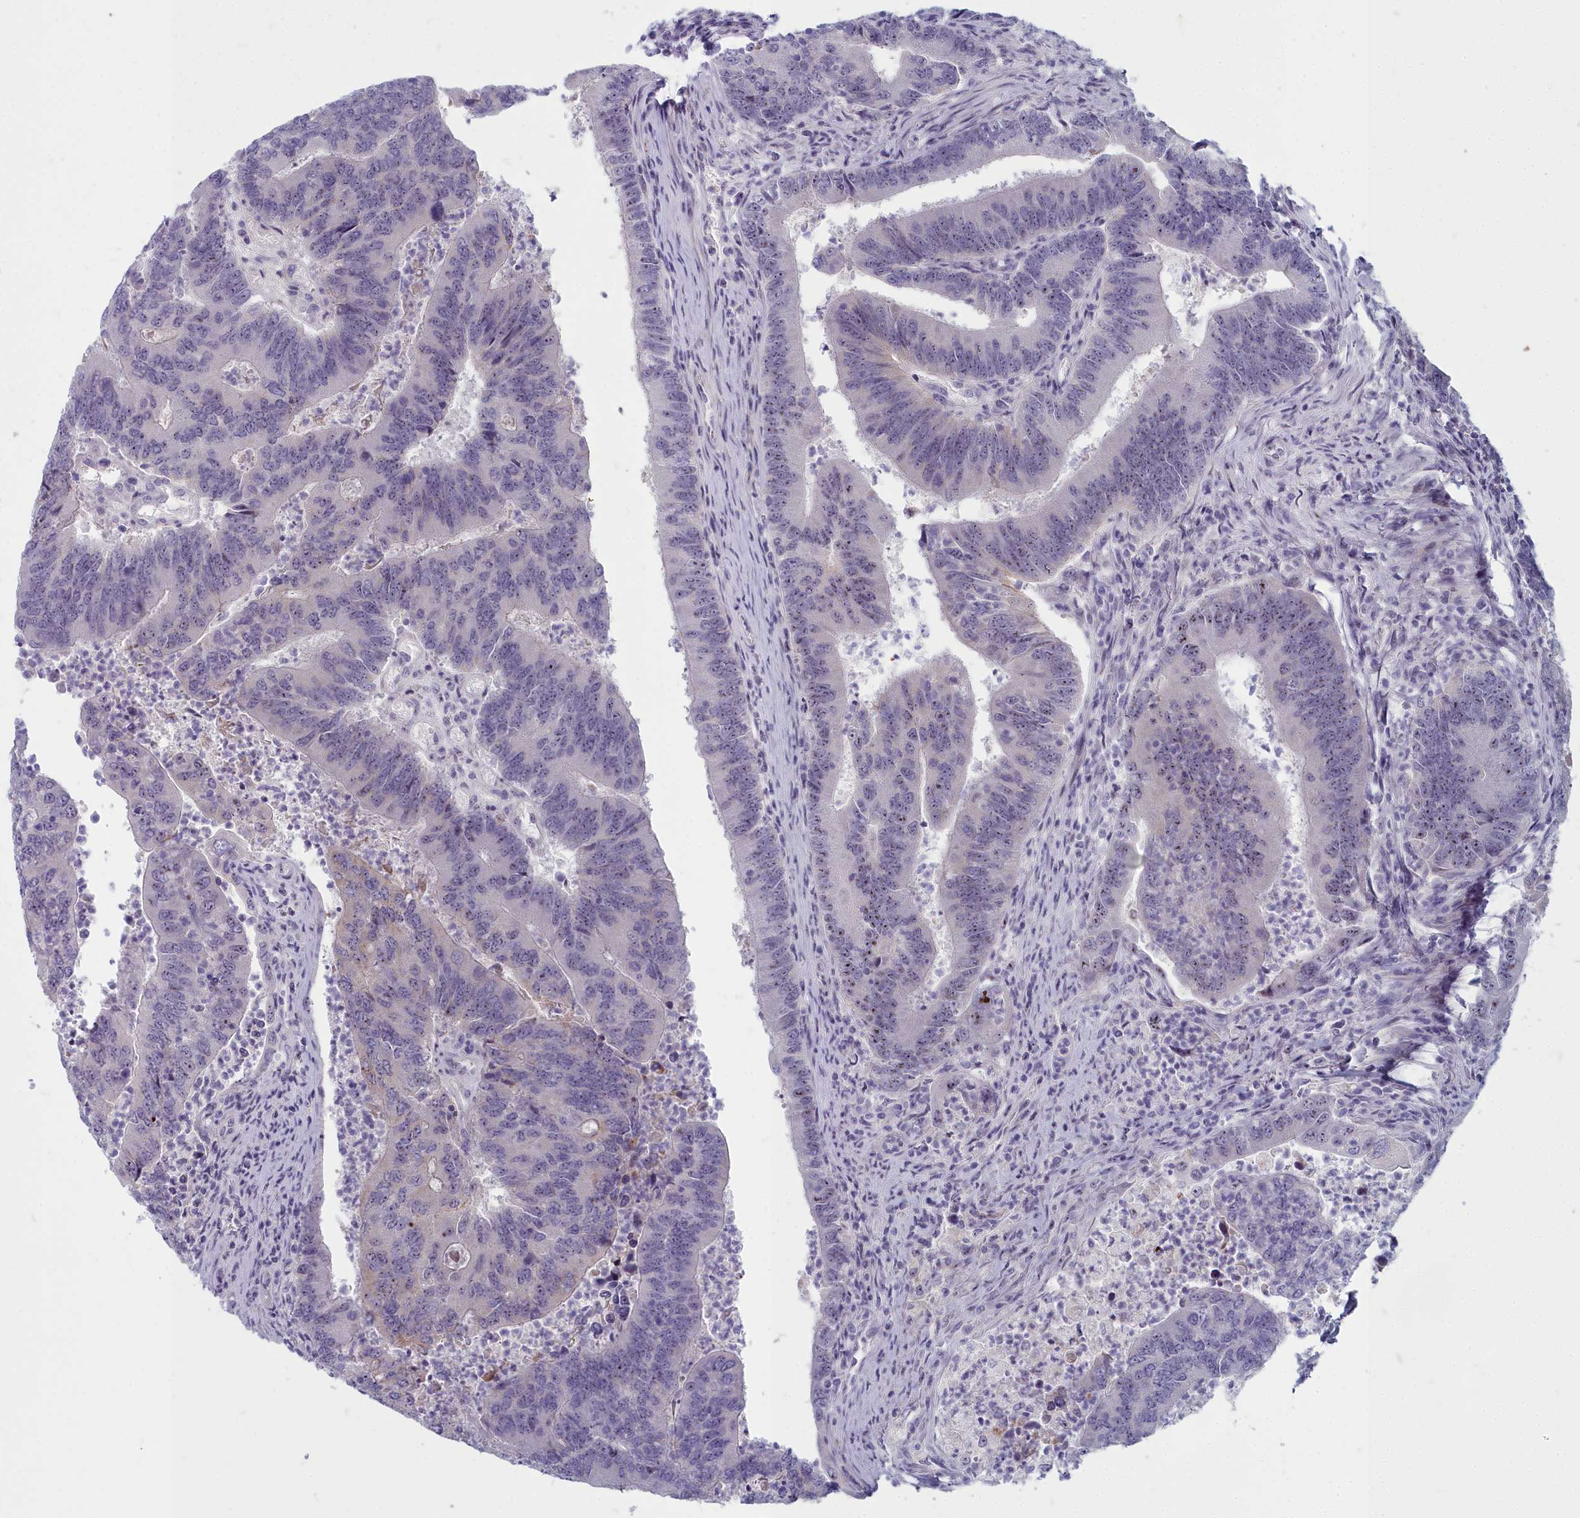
{"staining": {"intensity": "negative", "quantity": "none", "location": "none"}, "tissue": "colorectal cancer", "cell_type": "Tumor cells", "image_type": "cancer", "snomed": [{"axis": "morphology", "description": "Adenocarcinoma, NOS"}, {"axis": "topography", "description": "Colon"}], "caption": "Tumor cells are negative for brown protein staining in colorectal adenocarcinoma. (DAB (3,3'-diaminobenzidine) IHC, high magnification).", "gene": "INSYN2A", "patient": {"sex": "female", "age": 67}}